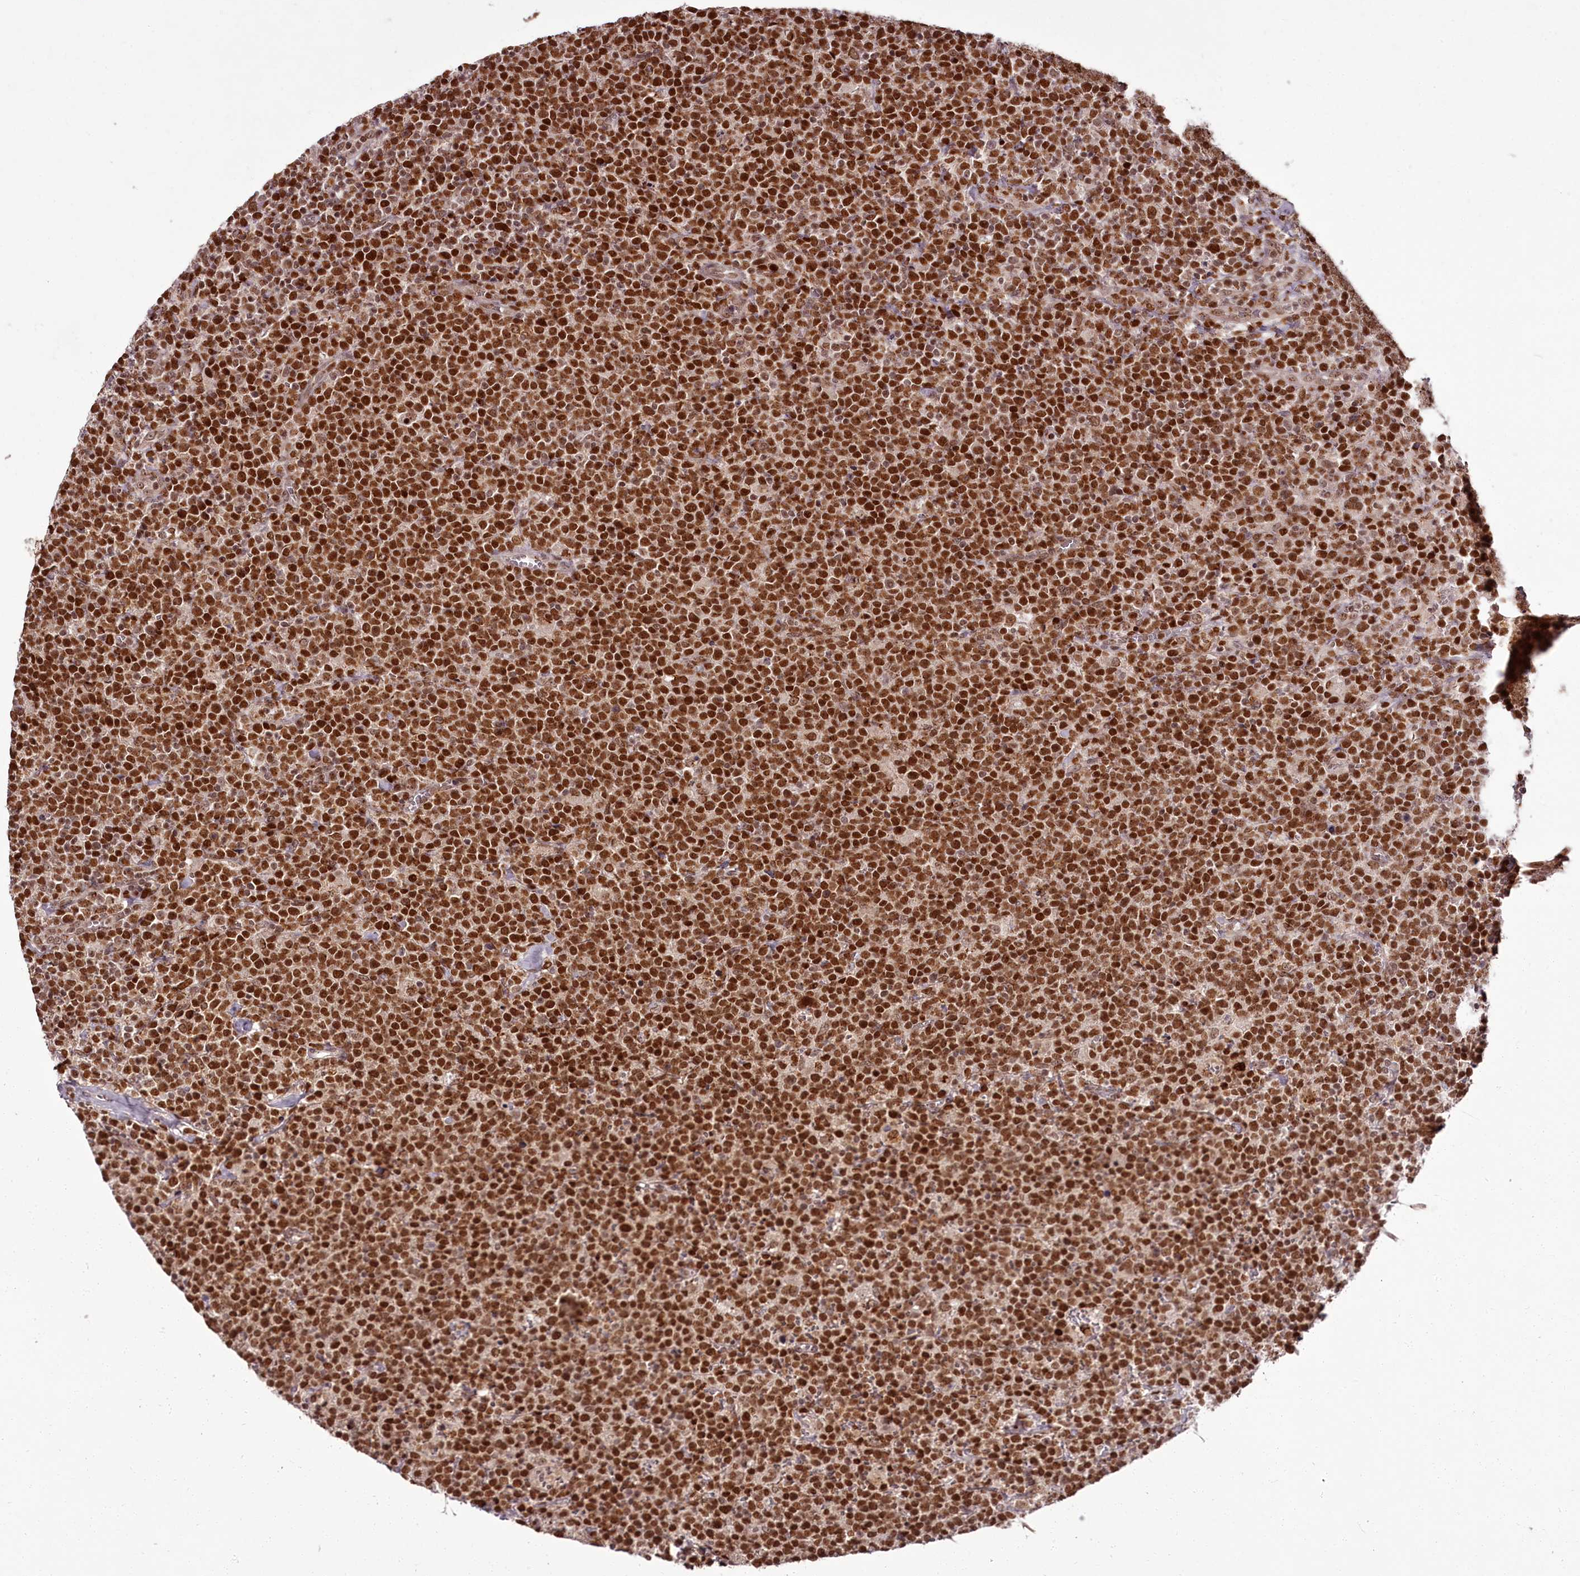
{"staining": {"intensity": "strong", "quantity": ">75%", "location": "nuclear"}, "tissue": "lymphoma", "cell_type": "Tumor cells", "image_type": "cancer", "snomed": [{"axis": "morphology", "description": "Malignant lymphoma, non-Hodgkin's type, High grade"}, {"axis": "topography", "description": "Lymph node"}], "caption": "A high-resolution micrograph shows IHC staining of lymphoma, which exhibits strong nuclear positivity in approximately >75% of tumor cells. The staining was performed using DAB to visualize the protein expression in brown, while the nuclei were stained in blue with hematoxylin (Magnification: 20x).", "gene": "CEP83", "patient": {"sex": "male", "age": 61}}